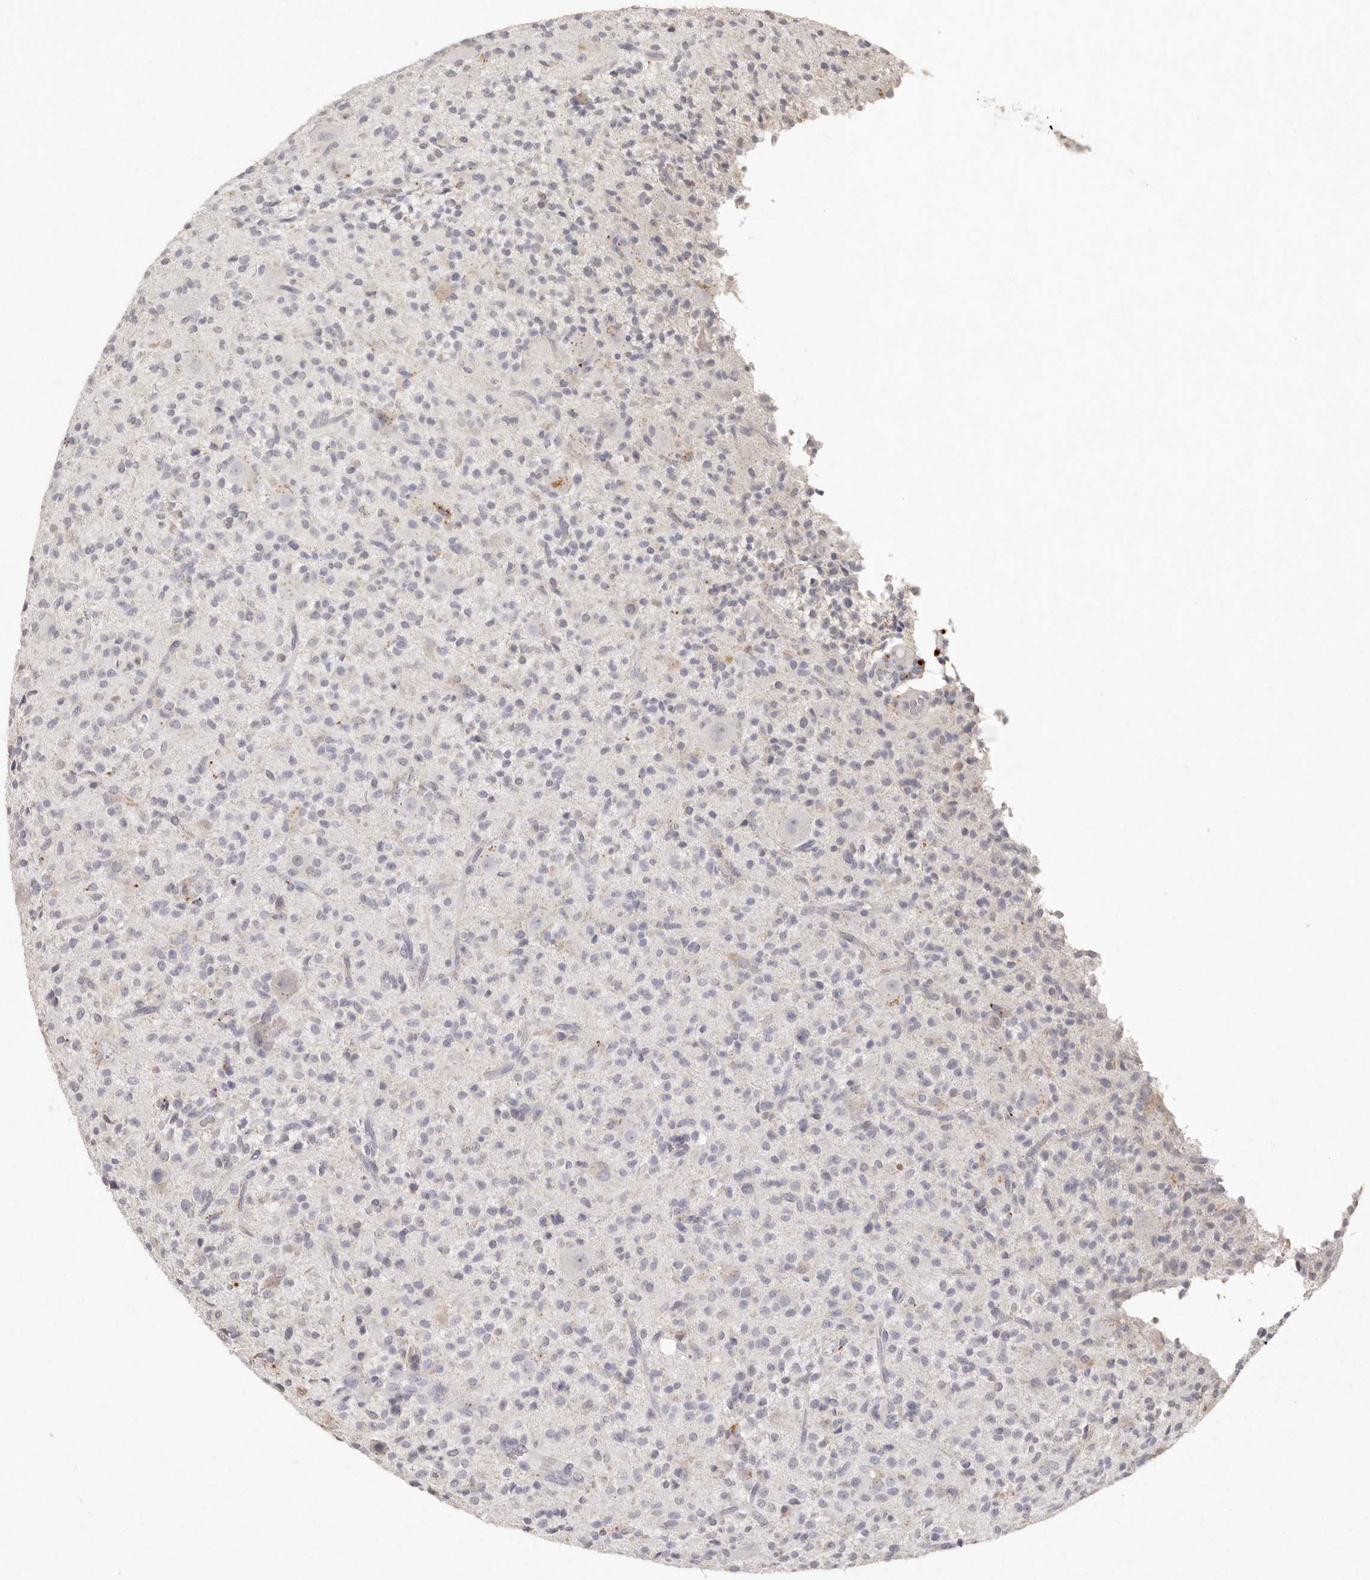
{"staining": {"intensity": "negative", "quantity": "none", "location": "none"}, "tissue": "glioma", "cell_type": "Tumor cells", "image_type": "cancer", "snomed": [{"axis": "morphology", "description": "Glioma, malignant, High grade"}, {"axis": "topography", "description": "Brain"}], "caption": "This is an immunohistochemistry (IHC) image of human malignant glioma (high-grade). There is no staining in tumor cells.", "gene": "FAM185A", "patient": {"sex": "male", "age": 34}}